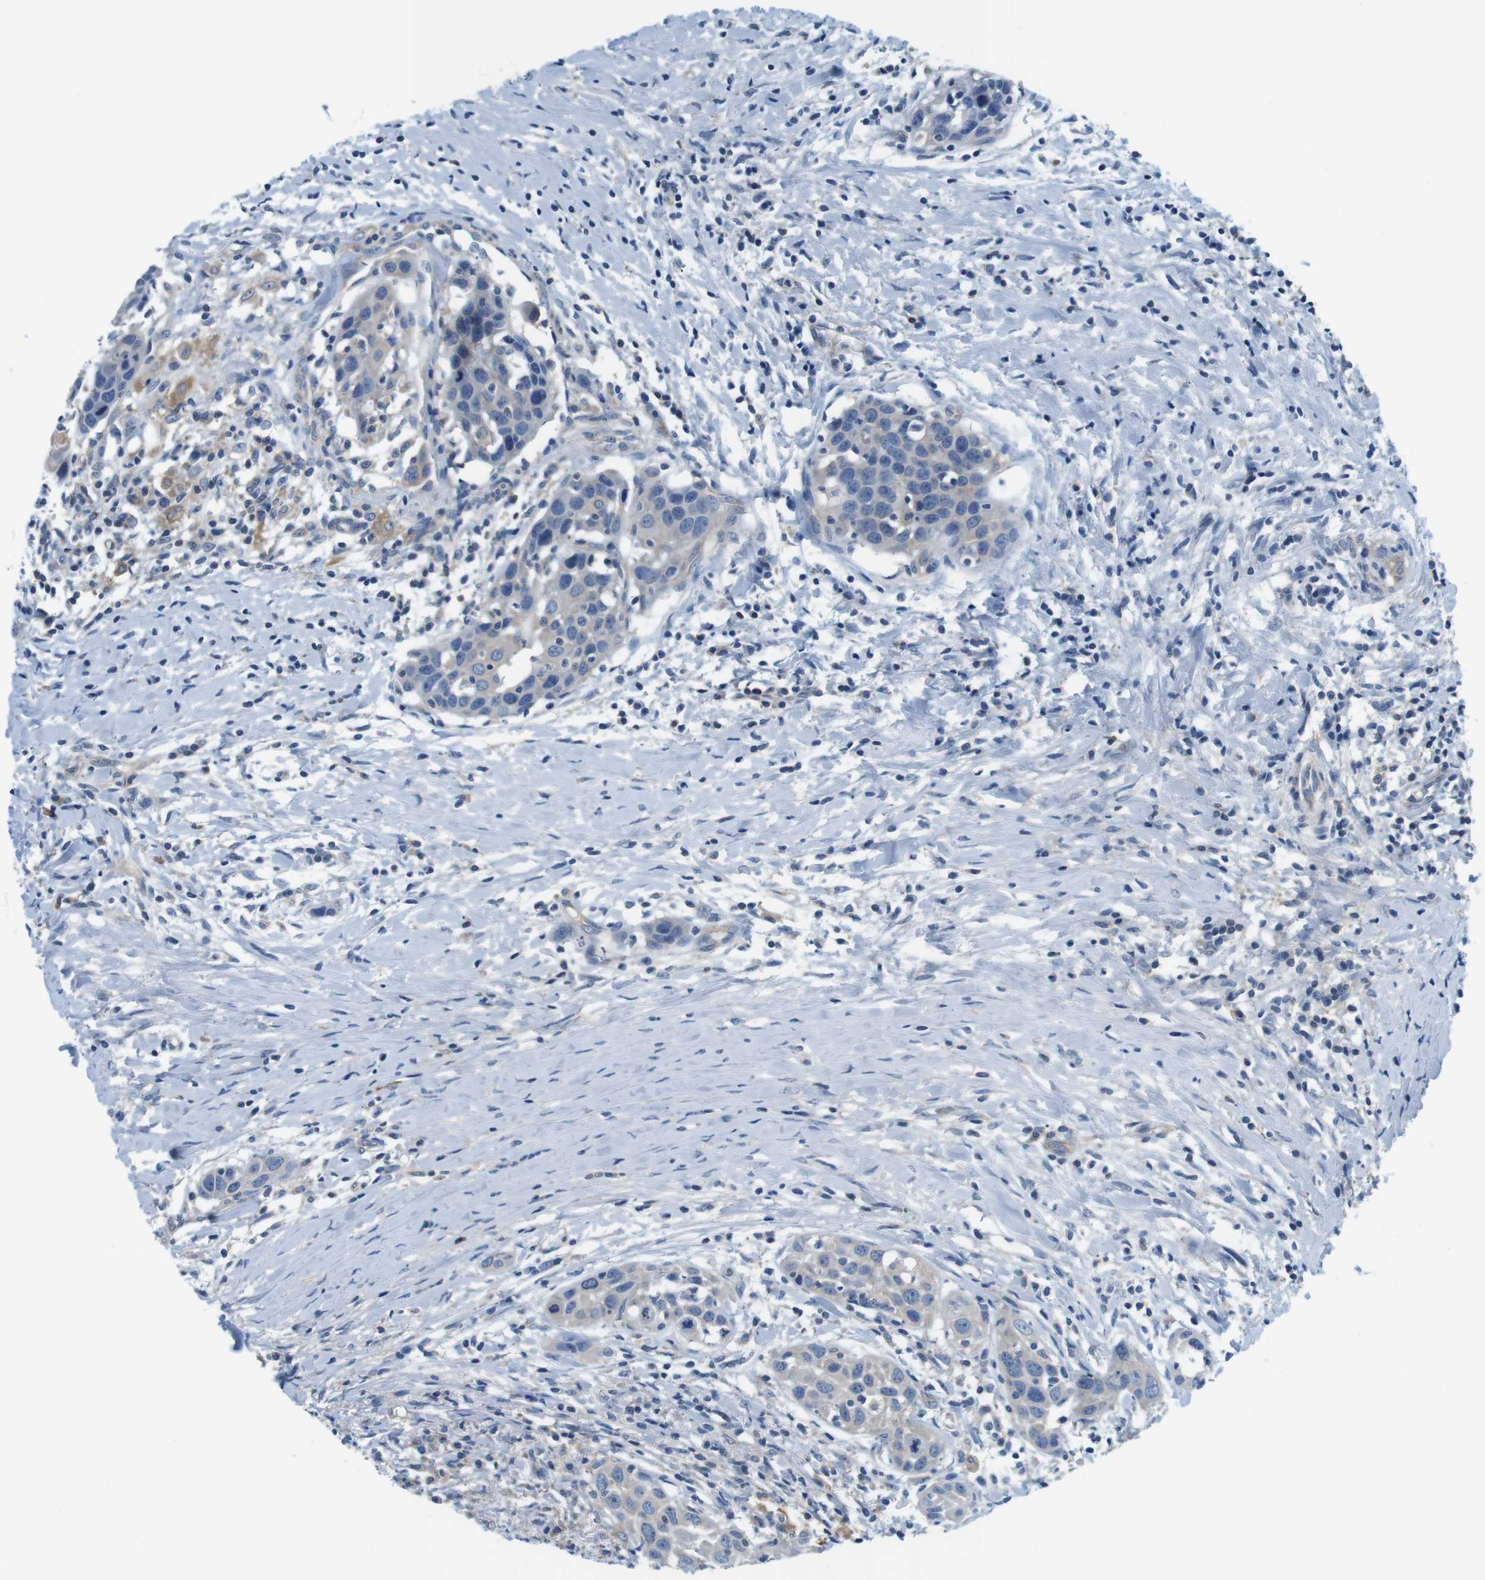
{"staining": {"intensity": "weak", "quantity": "25%-75%", "location": "cytoplasmic/membranous"}, "tissue": "head and neck cancer", "cell_type": "Tumor cells", "image_type": "cancer", "snomed": [{"axis": "morphology", "description": "Squamous cell carcinoma, NOS"}, {"axis": "topography", "description": "Oral tissue"}, {"axis": "topography", "description": "Head-Neck"}], "caption": "There is low levels of weak cytoplasmic/membranous positivity in tumor cells of head and neck squamous cell carcinoma, as demonstrated by immunohistochemical staining (brown color).", "gene": "DENND4C", "patient": {"sex": "female", "age": 50}}